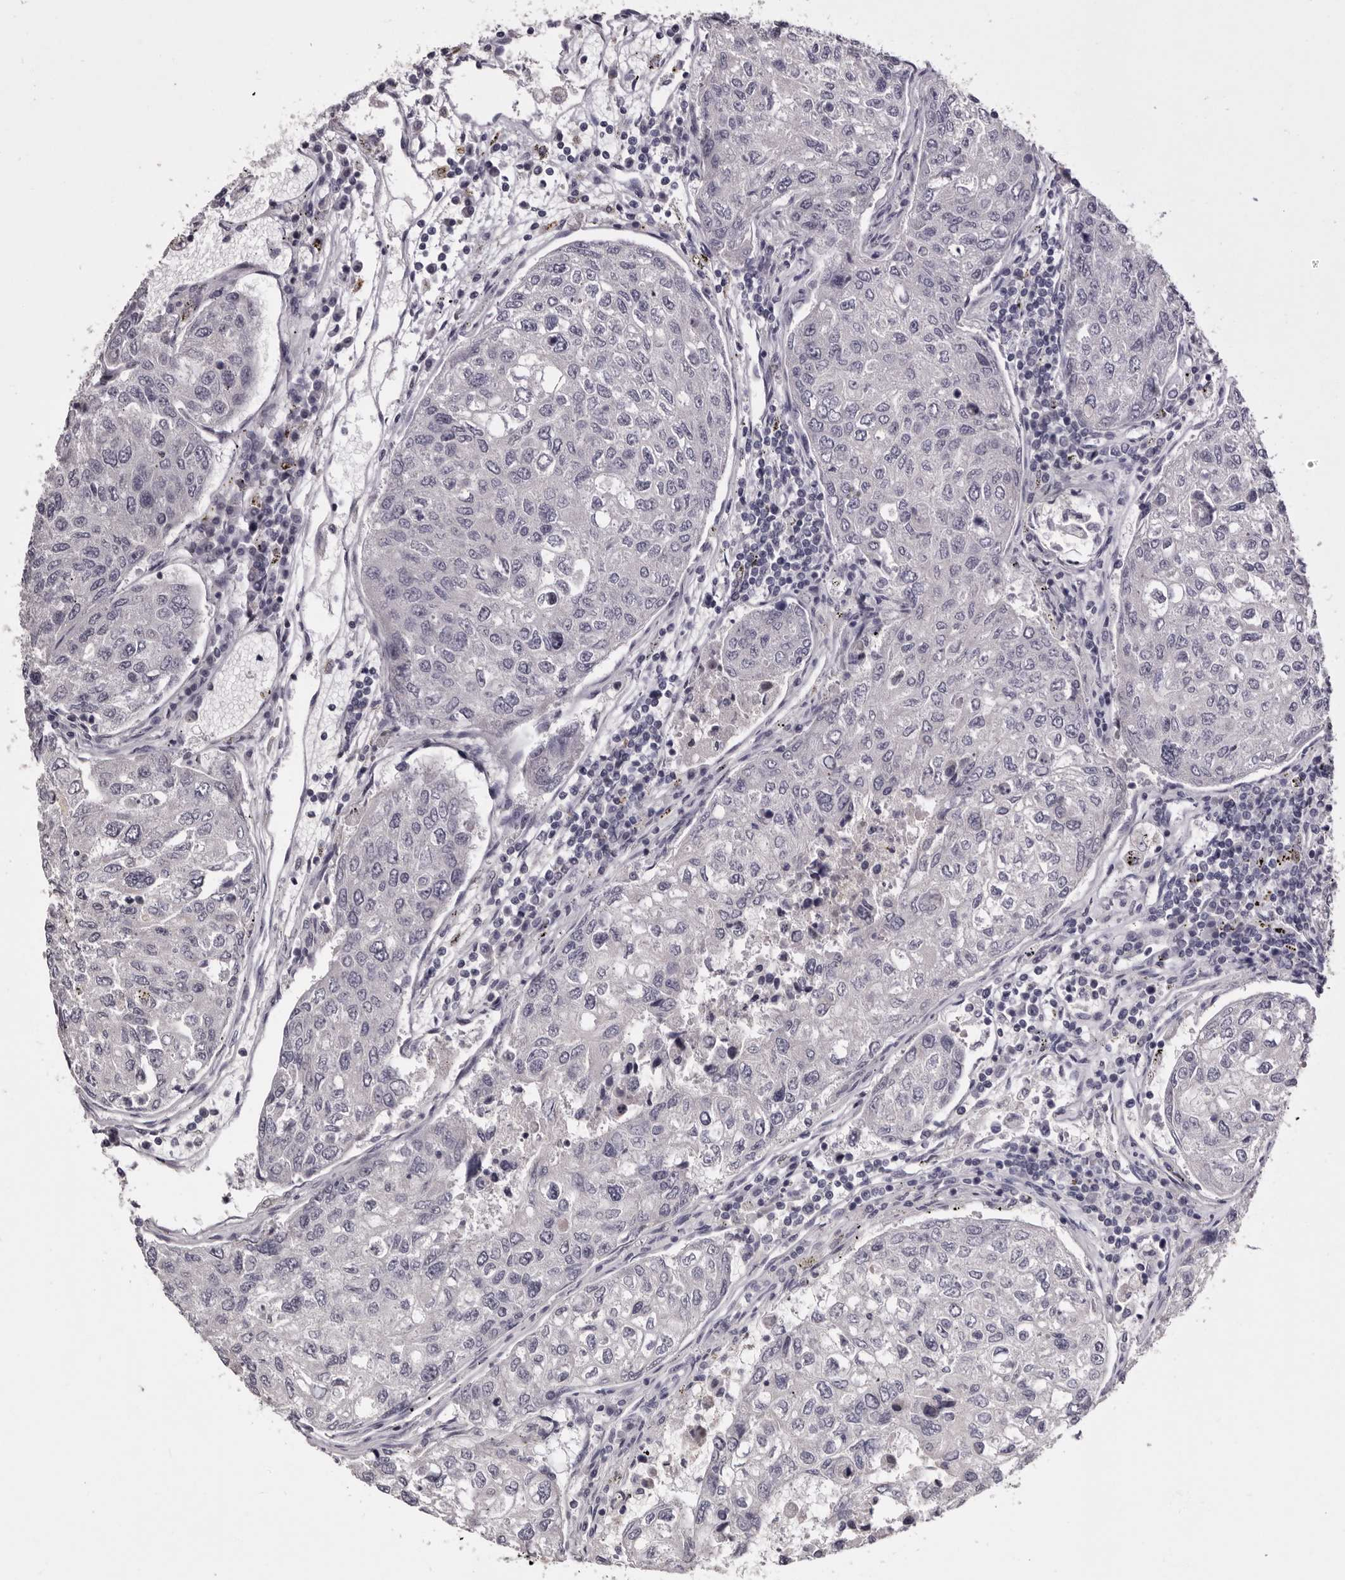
{"staining": {"intensity": "negative", "quantity": "none", "location": "none"}, "tissue": "urothelial cancer", "cell_type": "Tumor cells", "image_type": "cancer", "snomed": [{"axis": "morphology", "description": "Urothelial carcinoma, High grade"}, {"axis": "topography", "description": "Lymph node"}, {"axis": "topography", "description": "Urinary bladder"}], "caption": "A histopathology image of urothelial cancer stained for a protein displays no brown staining in tumor cells.", "gene": "KLHL38", "patient": {"sex": "male", "age": 51}}